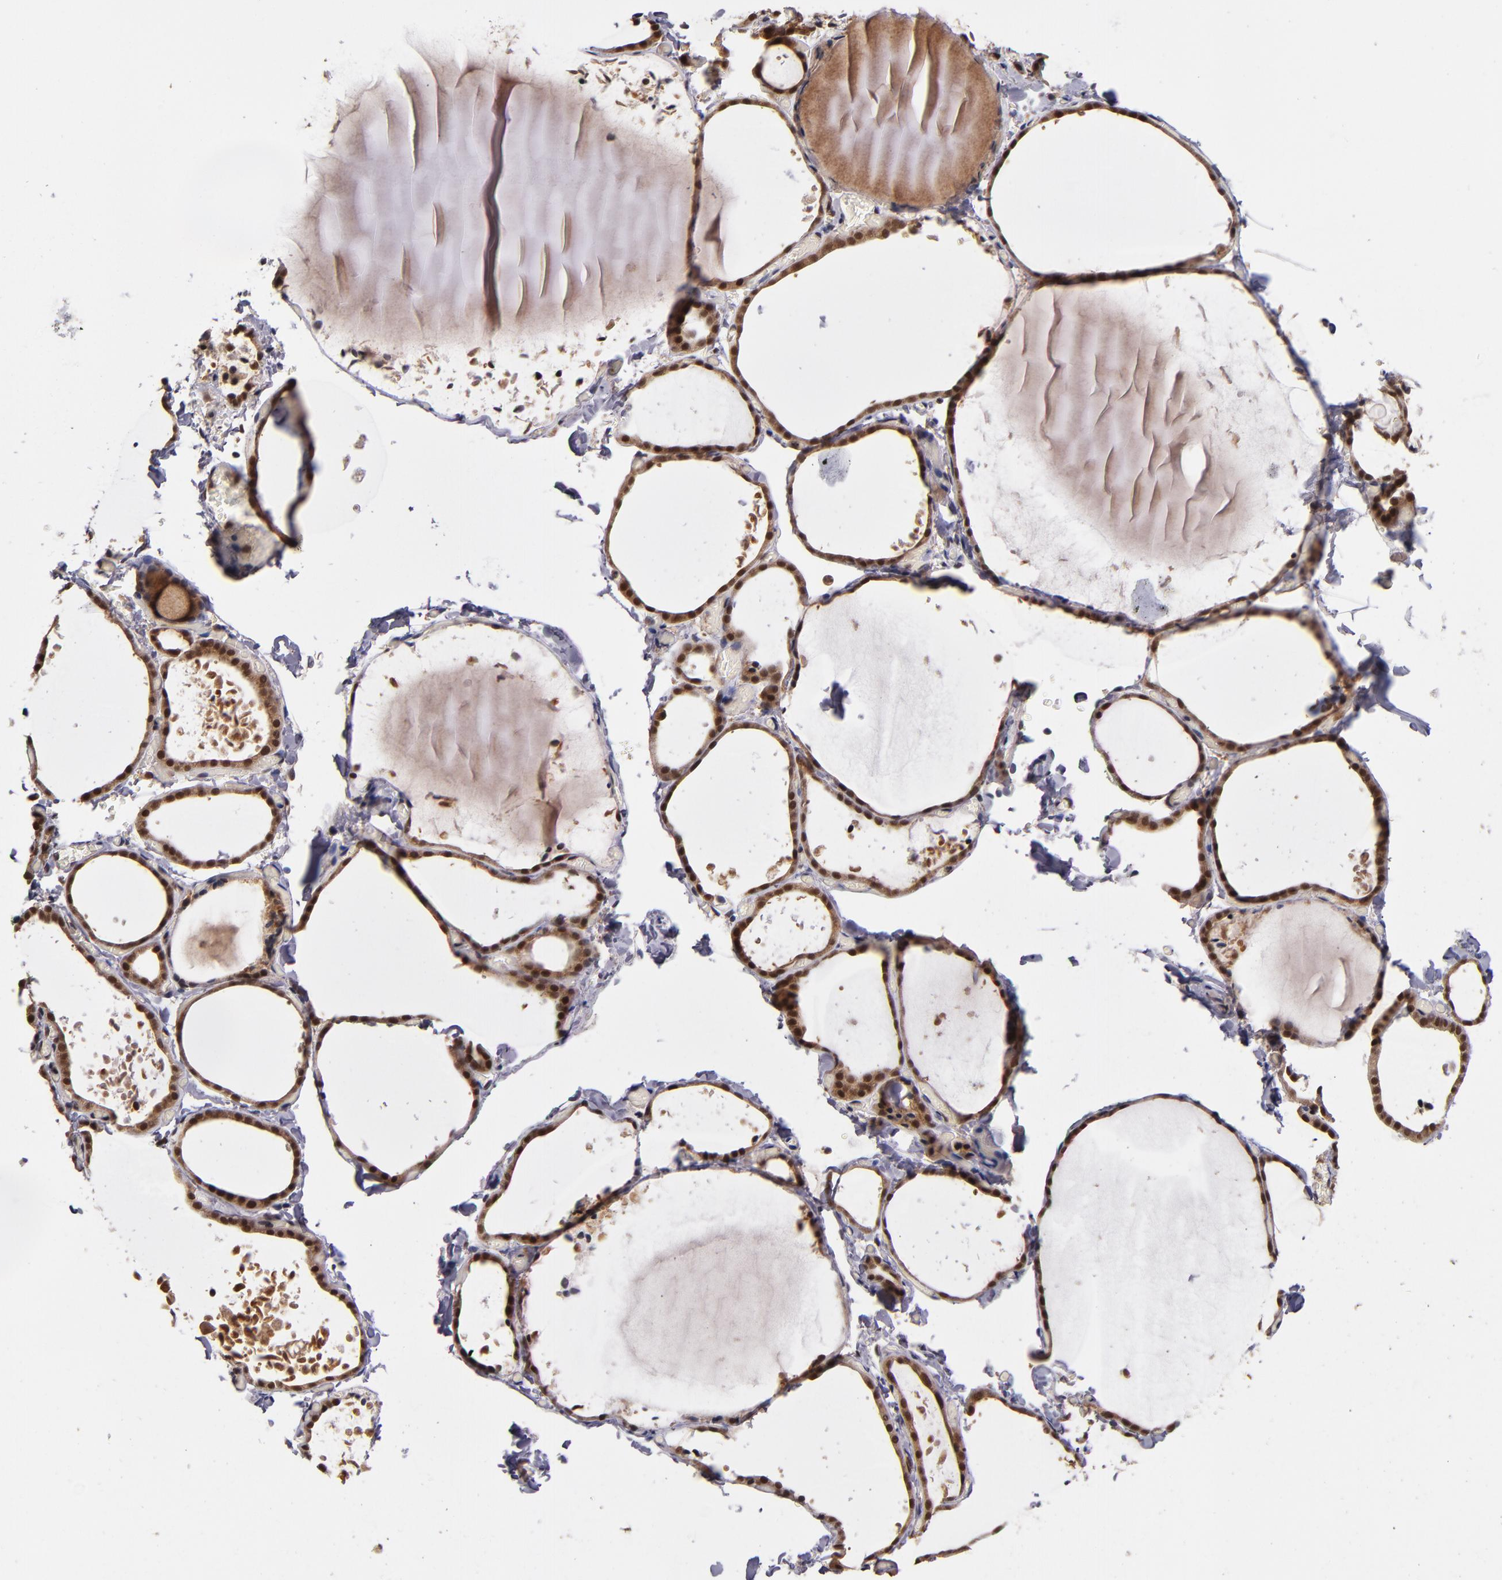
{"staining": {"intensity": "moderate", "quantity": ">75%", "location": "cytoplasmic/membranous"}, "tissue": "thyroid gland", "cell_type": "Glandular cells", "image_type": "normal", "snomed": [{"axis": "morphology", "description": "Normal tissue, NOS"}, {"axis": "topography", "description": "Thyroid gland"}], "caption": "Unremarkable thyroid gland reveals moderate cytoplasmic/membranous positivity in about >75% of glandular cells, visualized by immunohistochemistry.", "gene": "CUL5", "patient": {"sex": "female", "age": 22}}